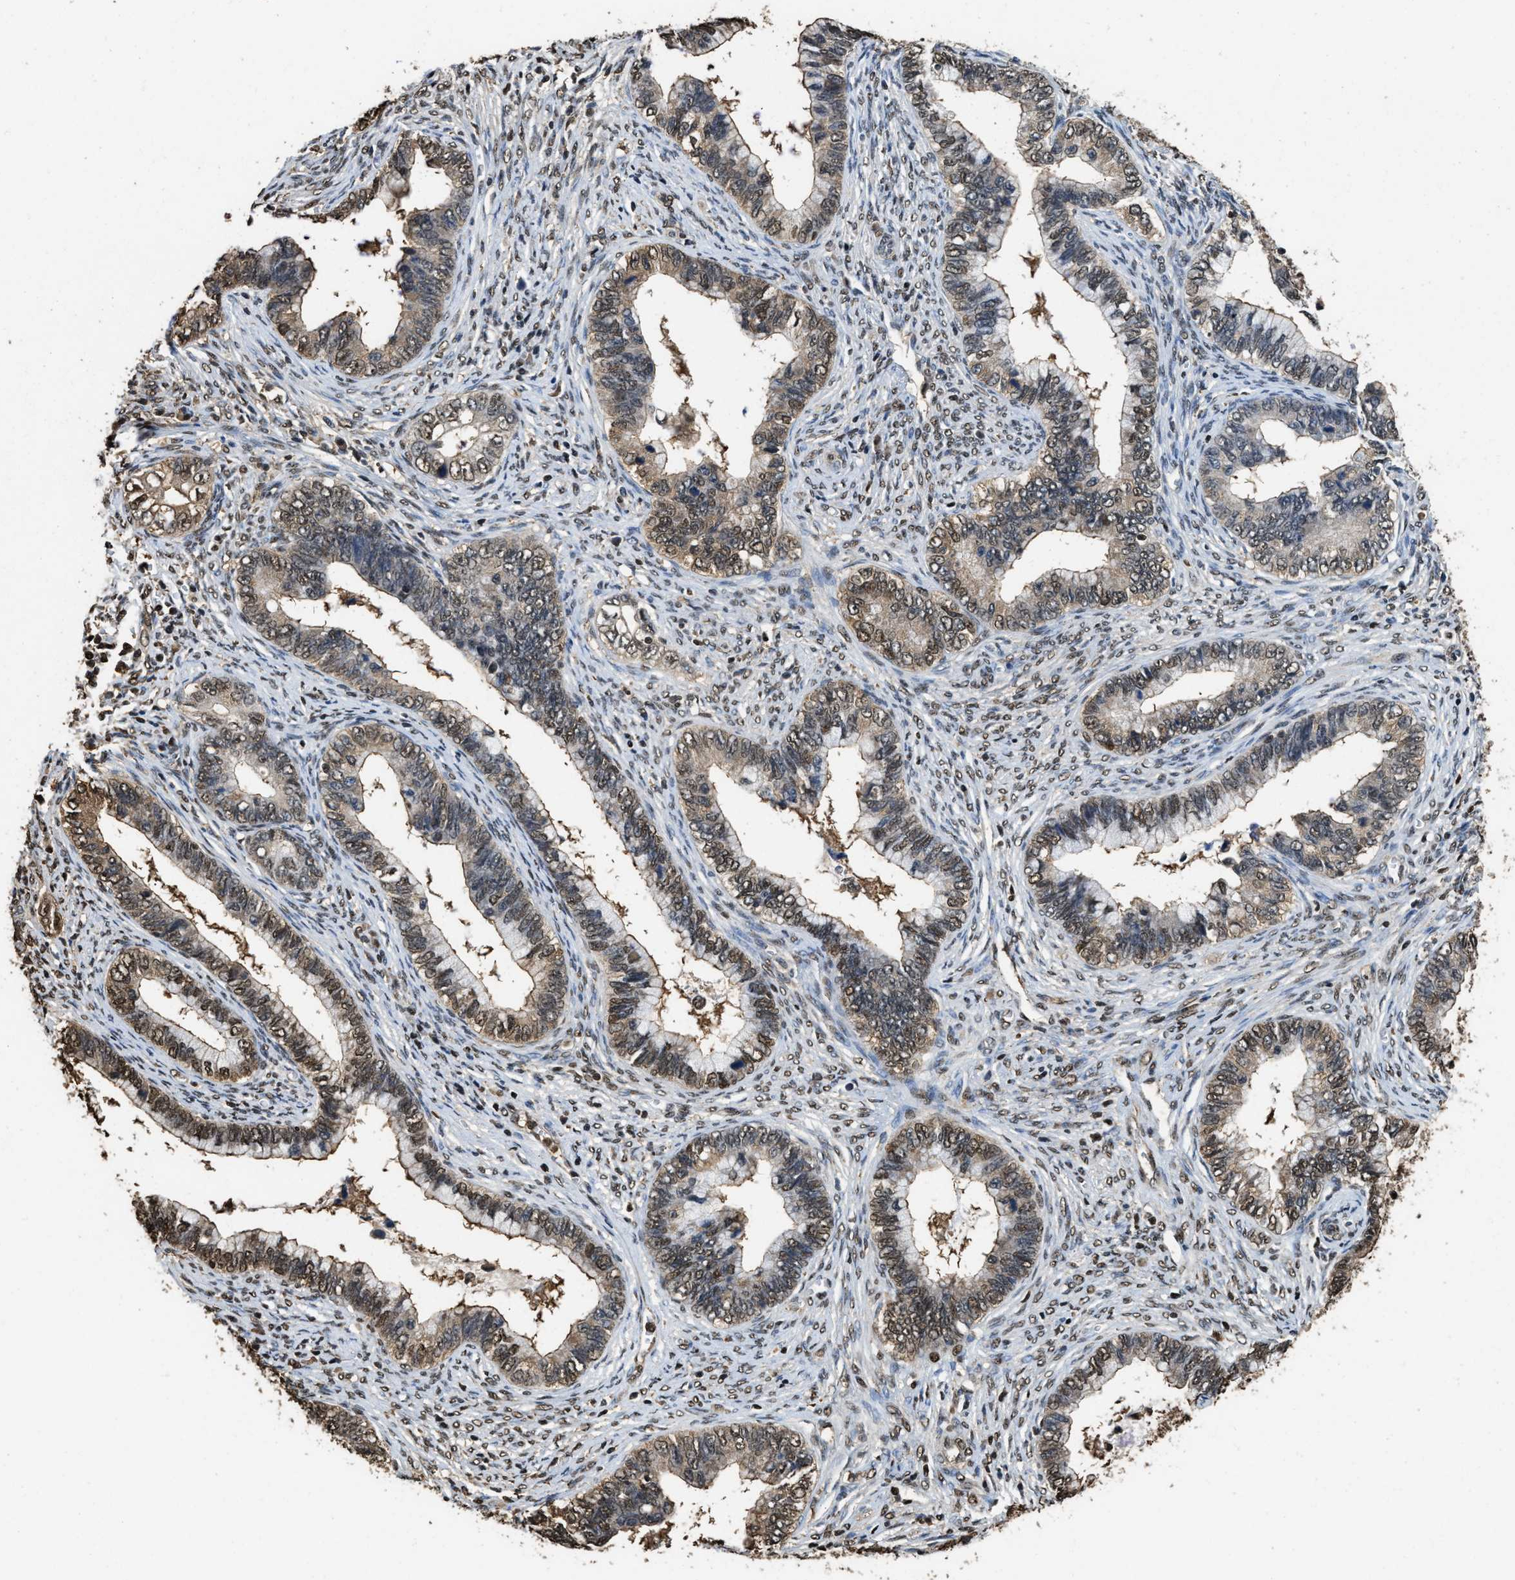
{"staining": {"intensity": "moderate", "quantity": "25%-75%", "location": "cytoplasmic/membranous,nuclear"}, "tissue": "cervical cancer", "cell_type": "Tumor cells", "image_type": "cancer", "snomed": [{"axis": "morphology", "description": "Adenocarcinoma, NOS"}, {"axis": "topography", "description": "Cervix"}], "caption": "High-magnification brightfield microscopy of cervical cancer stained with DAB (brown) and counterstained with hematoxylin (blue). tumor cells exhibit moderate cytoplasmic/membranous and nuclear positivity is appreciated in approximately25%-75% of cells. Immunohistochemistry stains the protein in brown and the nuclei are stained blue.", "gene": "GAPDH", "patient": {"sex": "female", "age": 44}}